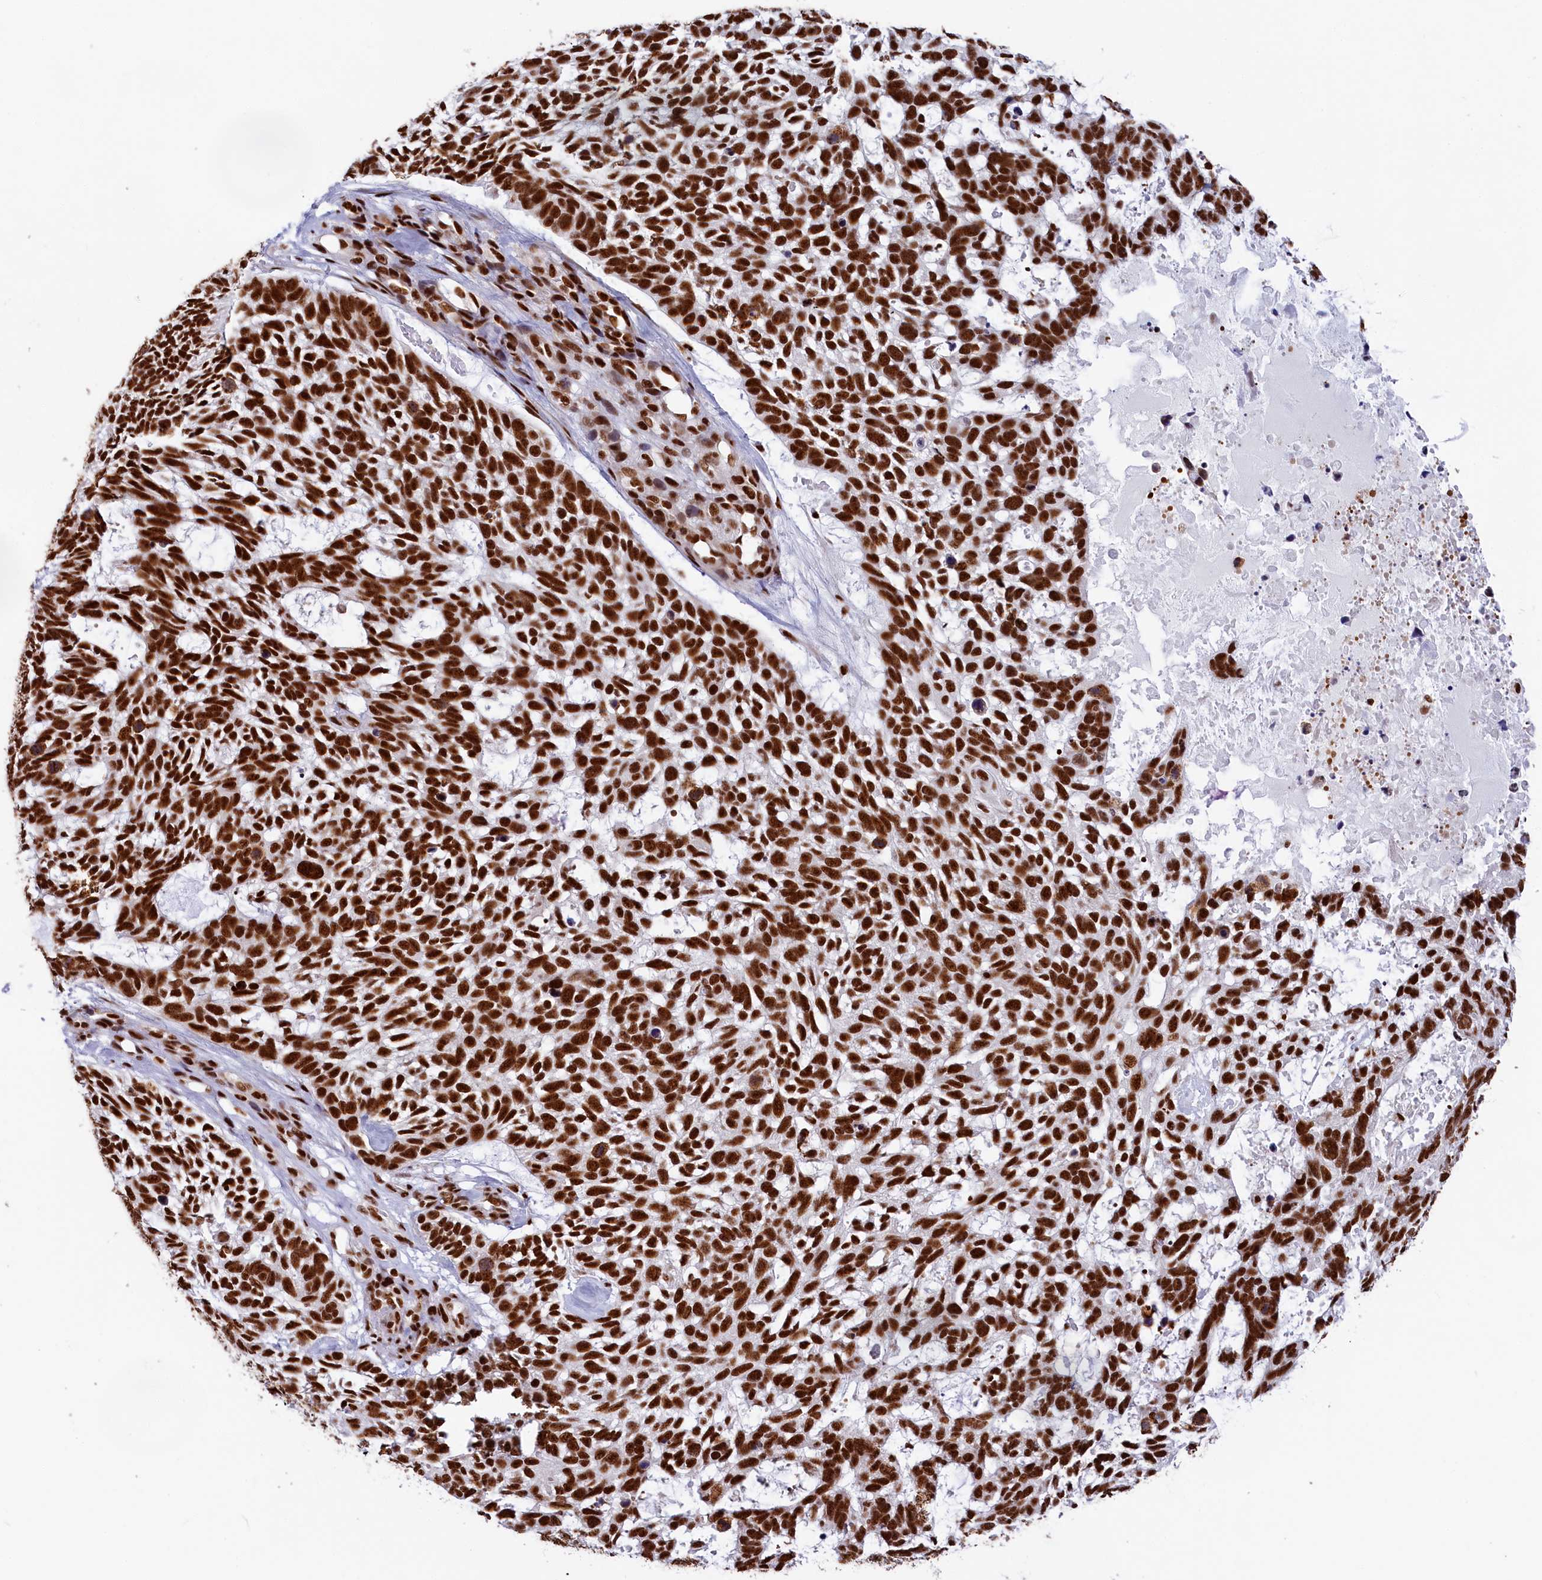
{"staining": {"intensity": "strong", "quantity": ">75%", "location": "nuclear"}, "tissue": "skin cancer", "cell_type": "Tumor cells", "image_type": "cancer", "snomed": [{"axis": "morphology", "description": "Basal cell carcinoma"}, {"axis": "topography", "description": "Skin"}], "caption": "Immunohistochemistry of human skin basal cell carcinoma exhibits high levels of strong nuclear positivity in about >75% of tumor cells. (DAB IHC with brightfield microscopy, high magnification).", "gene": "SNRNP70", "patient": {"sex": "male", "age": 88}}